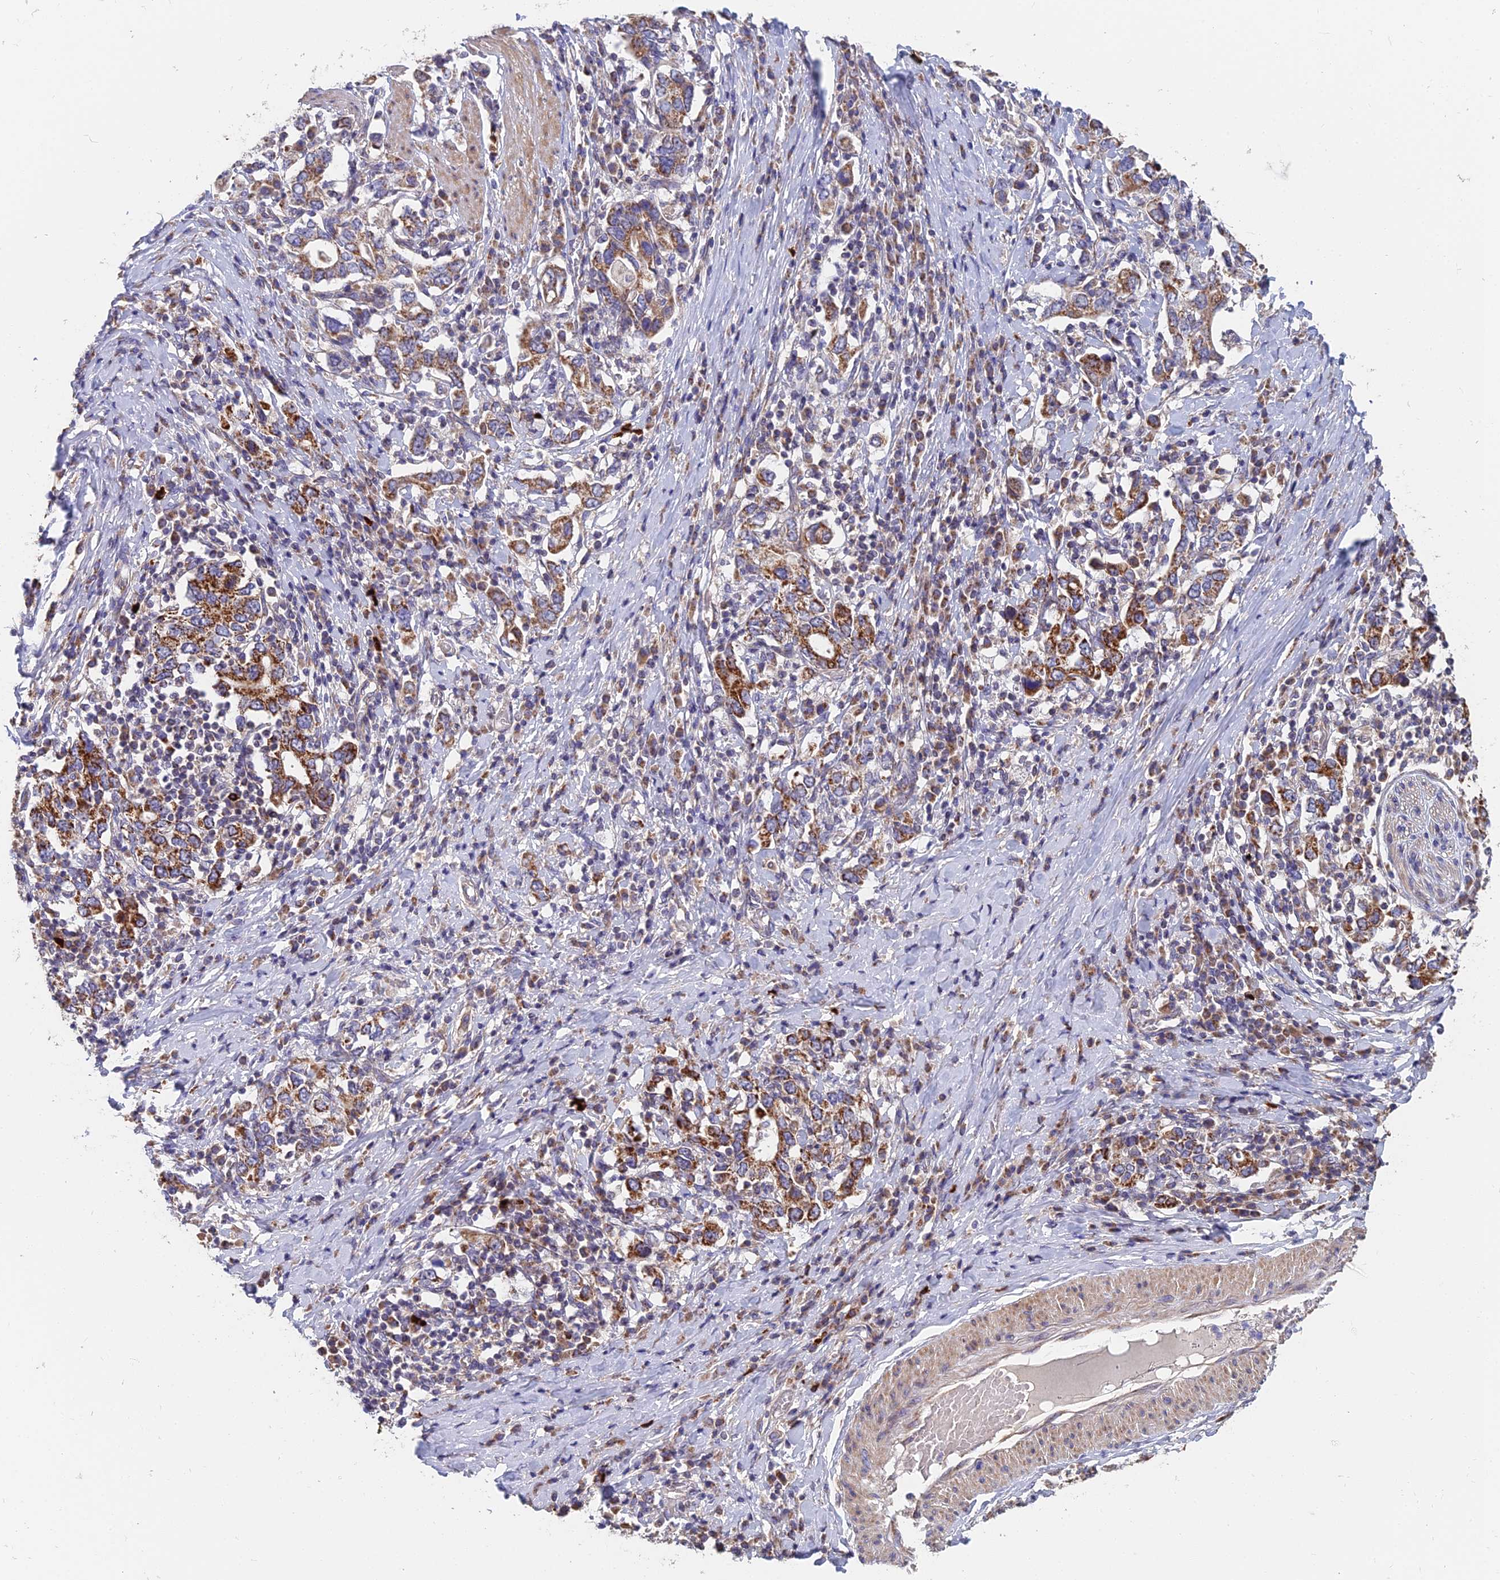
{"staining": {"intensity": "moderate", "quantity": ">75%", "location": "cytoplasmic/membranous"}, "tissue": "stomach cancer", "cell_type": "Tumor cells", "image_type": "cancer", "snomed": [{"axis": "morphology", "description": "Adenocarcinoma, NOS"}, {"axis": "topography", "description": "Stomach, upper"}, {"axis": "topography", "description": "Stomach"}], "caption": "High-power microscopy captured an immunohistochemistry image of stomach cancer, revealing moderate cytoplasmic/membranous positivity in about >75% of tumor cells. (Brightfield microscopy of DAB IHC at high magnification).", "gene": "ECSIT", "patient": {"sex": "male", "age": 62}}